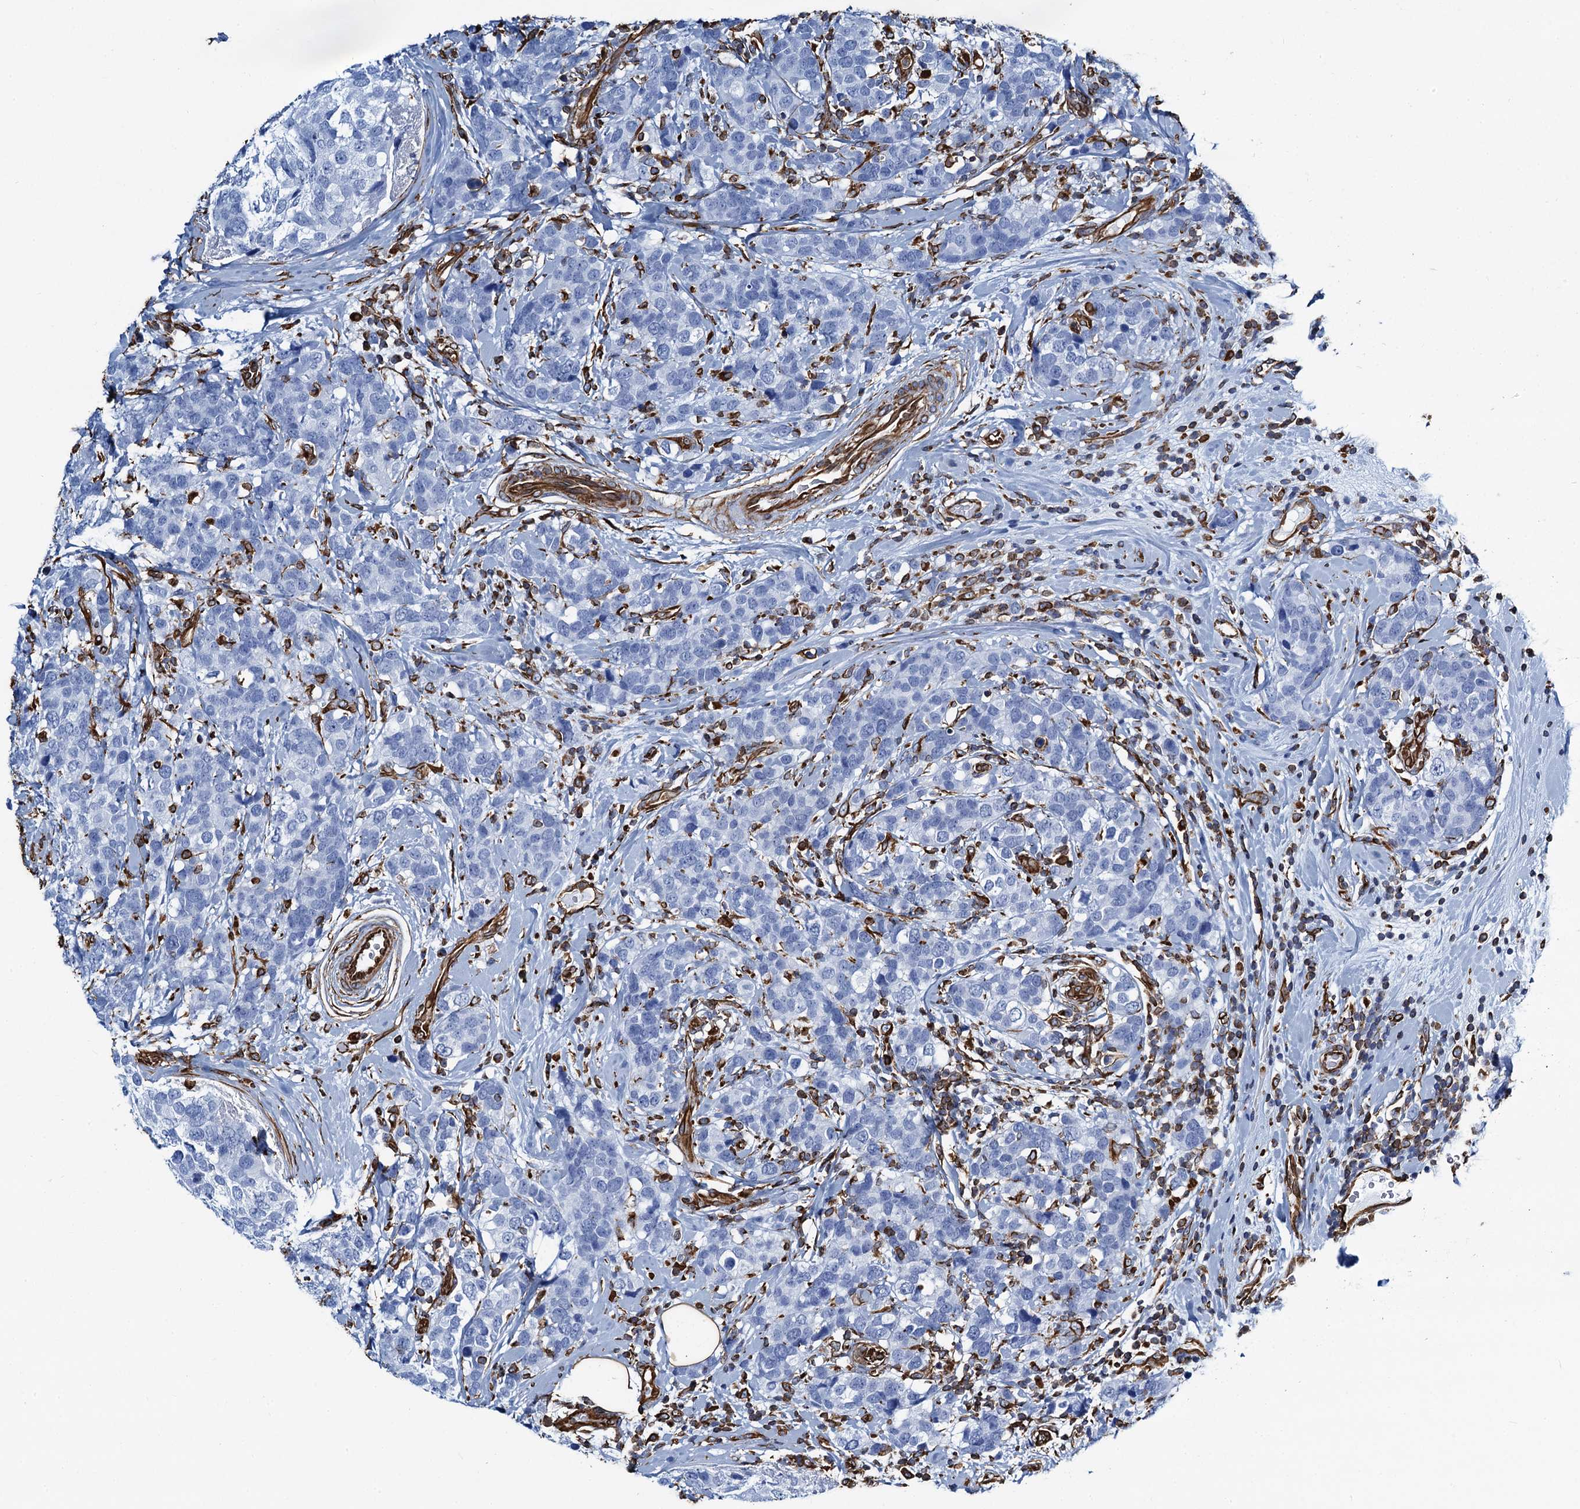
{"staining": {"intensity": "negative", "quantity": "none", "location": "none"}, "tissue": "breast cancer", "cell_type": "Tumor cells", "image_type": "cancer", "snomed": [{"axis": "morphology", "description": "Lobular carcinoma"}, {"axis": "topography", "description": "Breast"}], "caption": "Breast cancer stained for a protein using immunohistochemistry demonstrates no expression tumor cells.", "gene": "PGM2", "patient": {"sex": "female", "age": 59}}